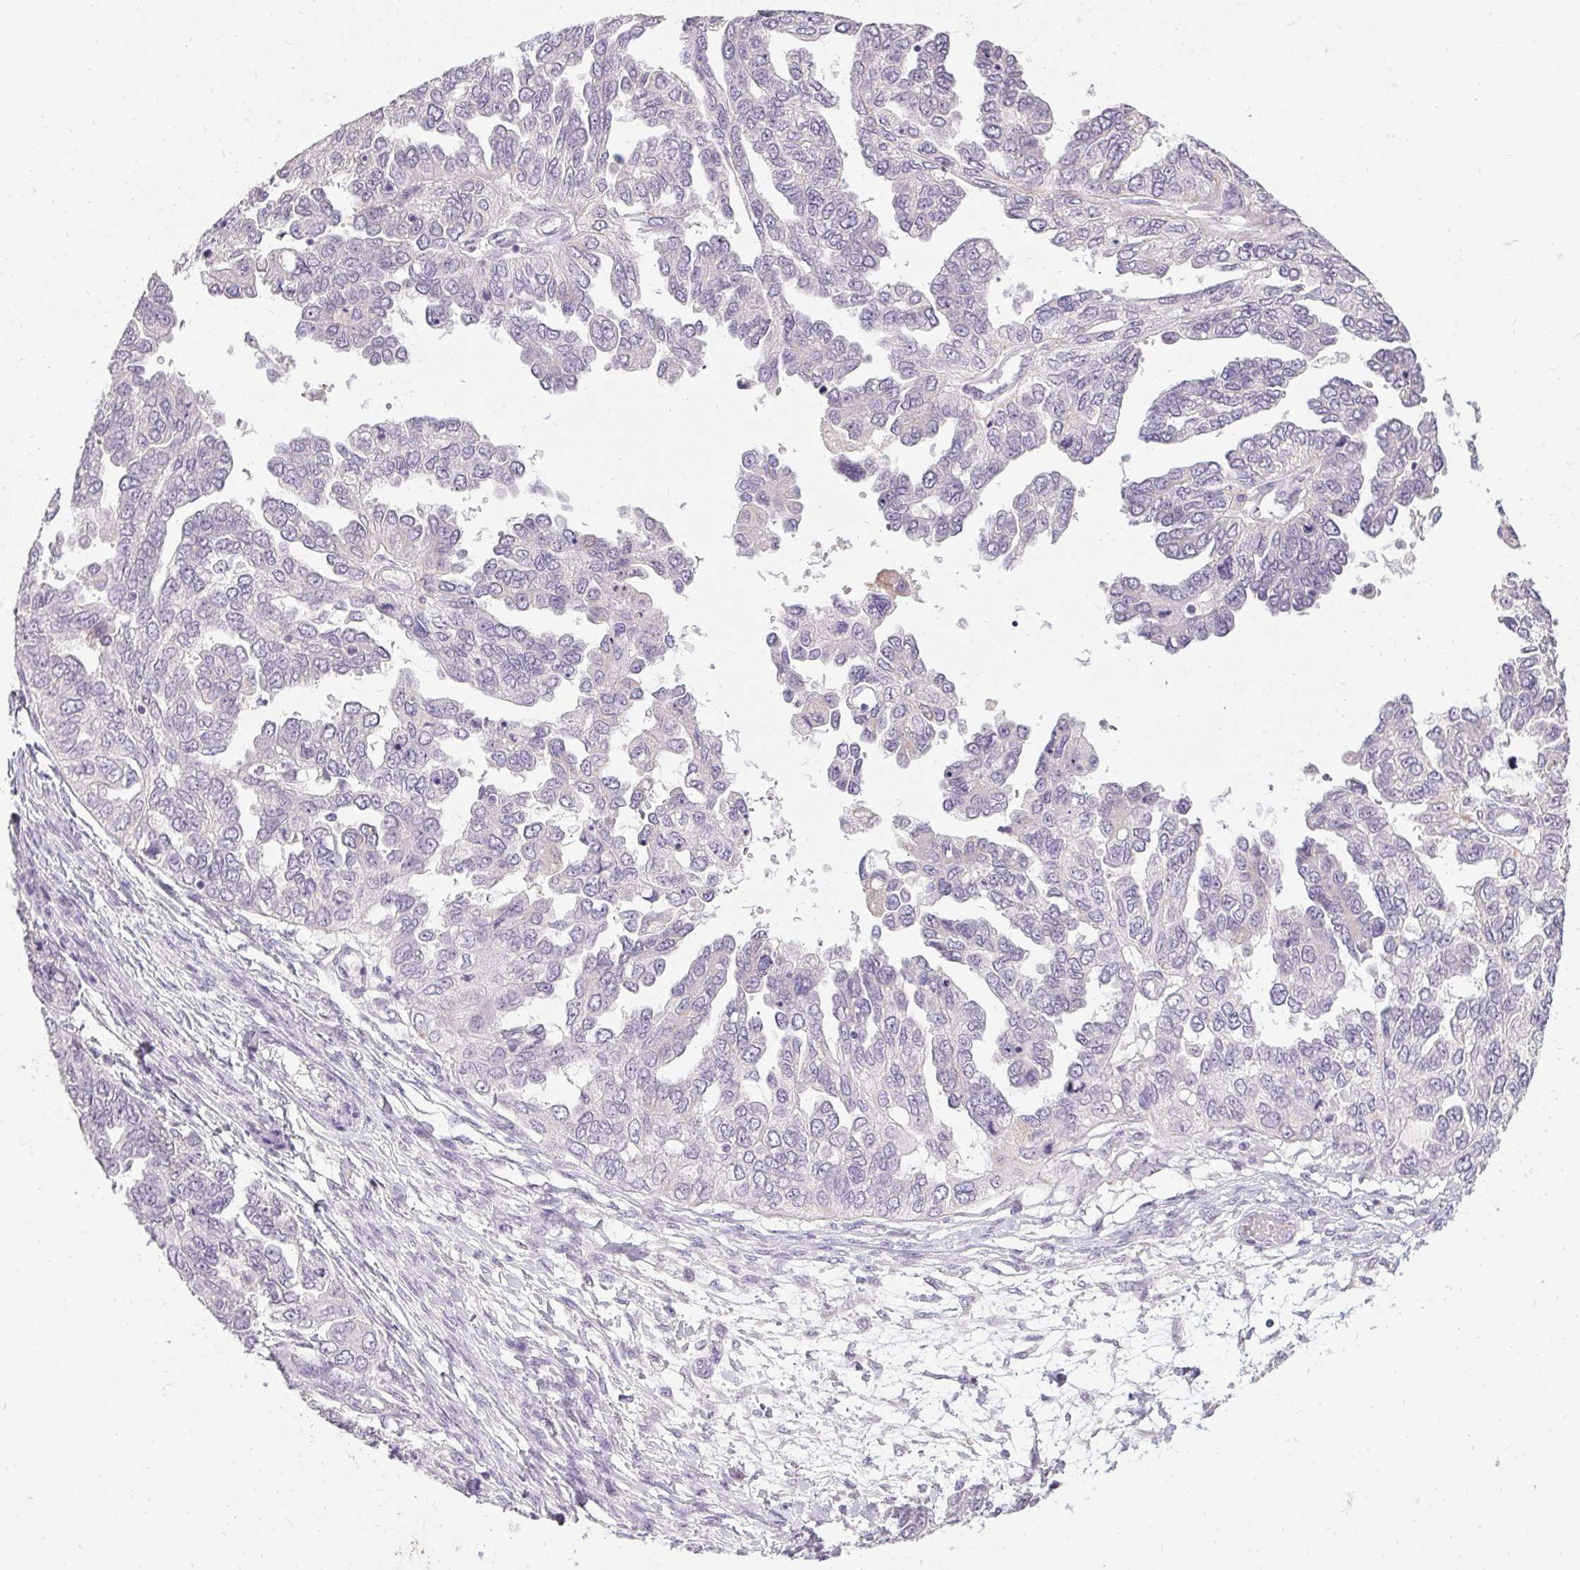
{"staining": {"intensity": "negative", "quantity": "none", "location": "none"}, "tissue": "ovarian cancer", "cell_type": "Tumor cells", "image_type": "cancer", "snomed": [{"axis": "morphology", "description": "Cystadenocarcinoma, serous, NOS"}, {"axis": "topography", "description": "Ovary"}], "caption": "An image of human ovarian cancer (serous cystadenocarcinoma) is negative for staining in tumor cells. (DAB (3,3'-diaminobenzidine) immunohistochemistry visualized using brightfield microscopy, high magnification).", "gene": "HSD17B3", "patient": {"sex": "female", "age": 53}}